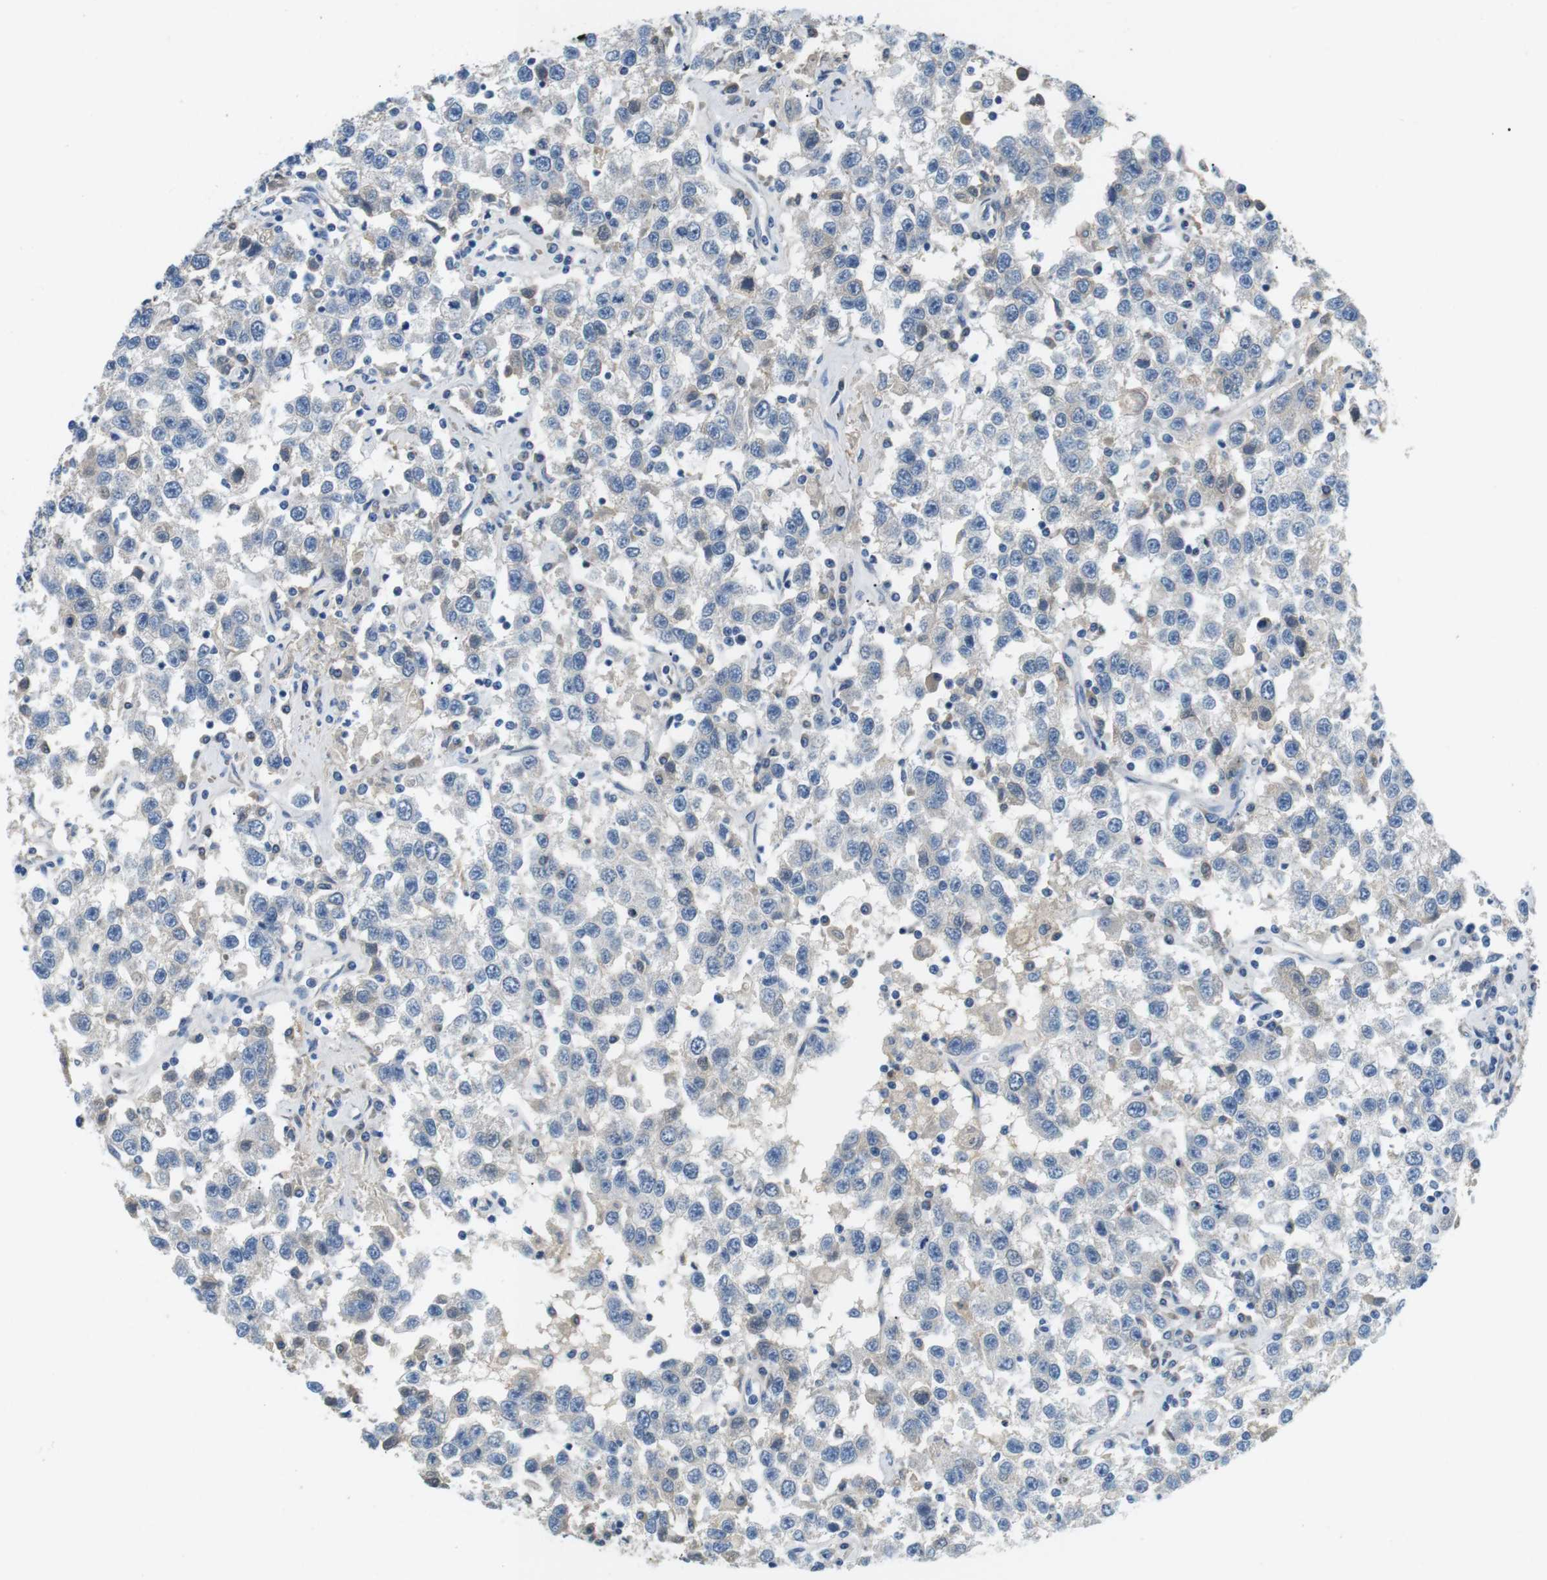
{"staining": {"intensity": "negative", "quantity": "none", "location": "none"}, "tissue": "testis cancer", "cell_type": "Tumor cells", "image_type": "cancer", "snomed": [{"axis": "morphology", "description": "Seminoma, NOS"}, {"axis": "topography", "description": "Testis"}], "caption": "A micrograph of human testis cancer is negative for staining in tumor cells.", "gene": "UNC5CL", "patient": {"sex": "male", "age": 41}}